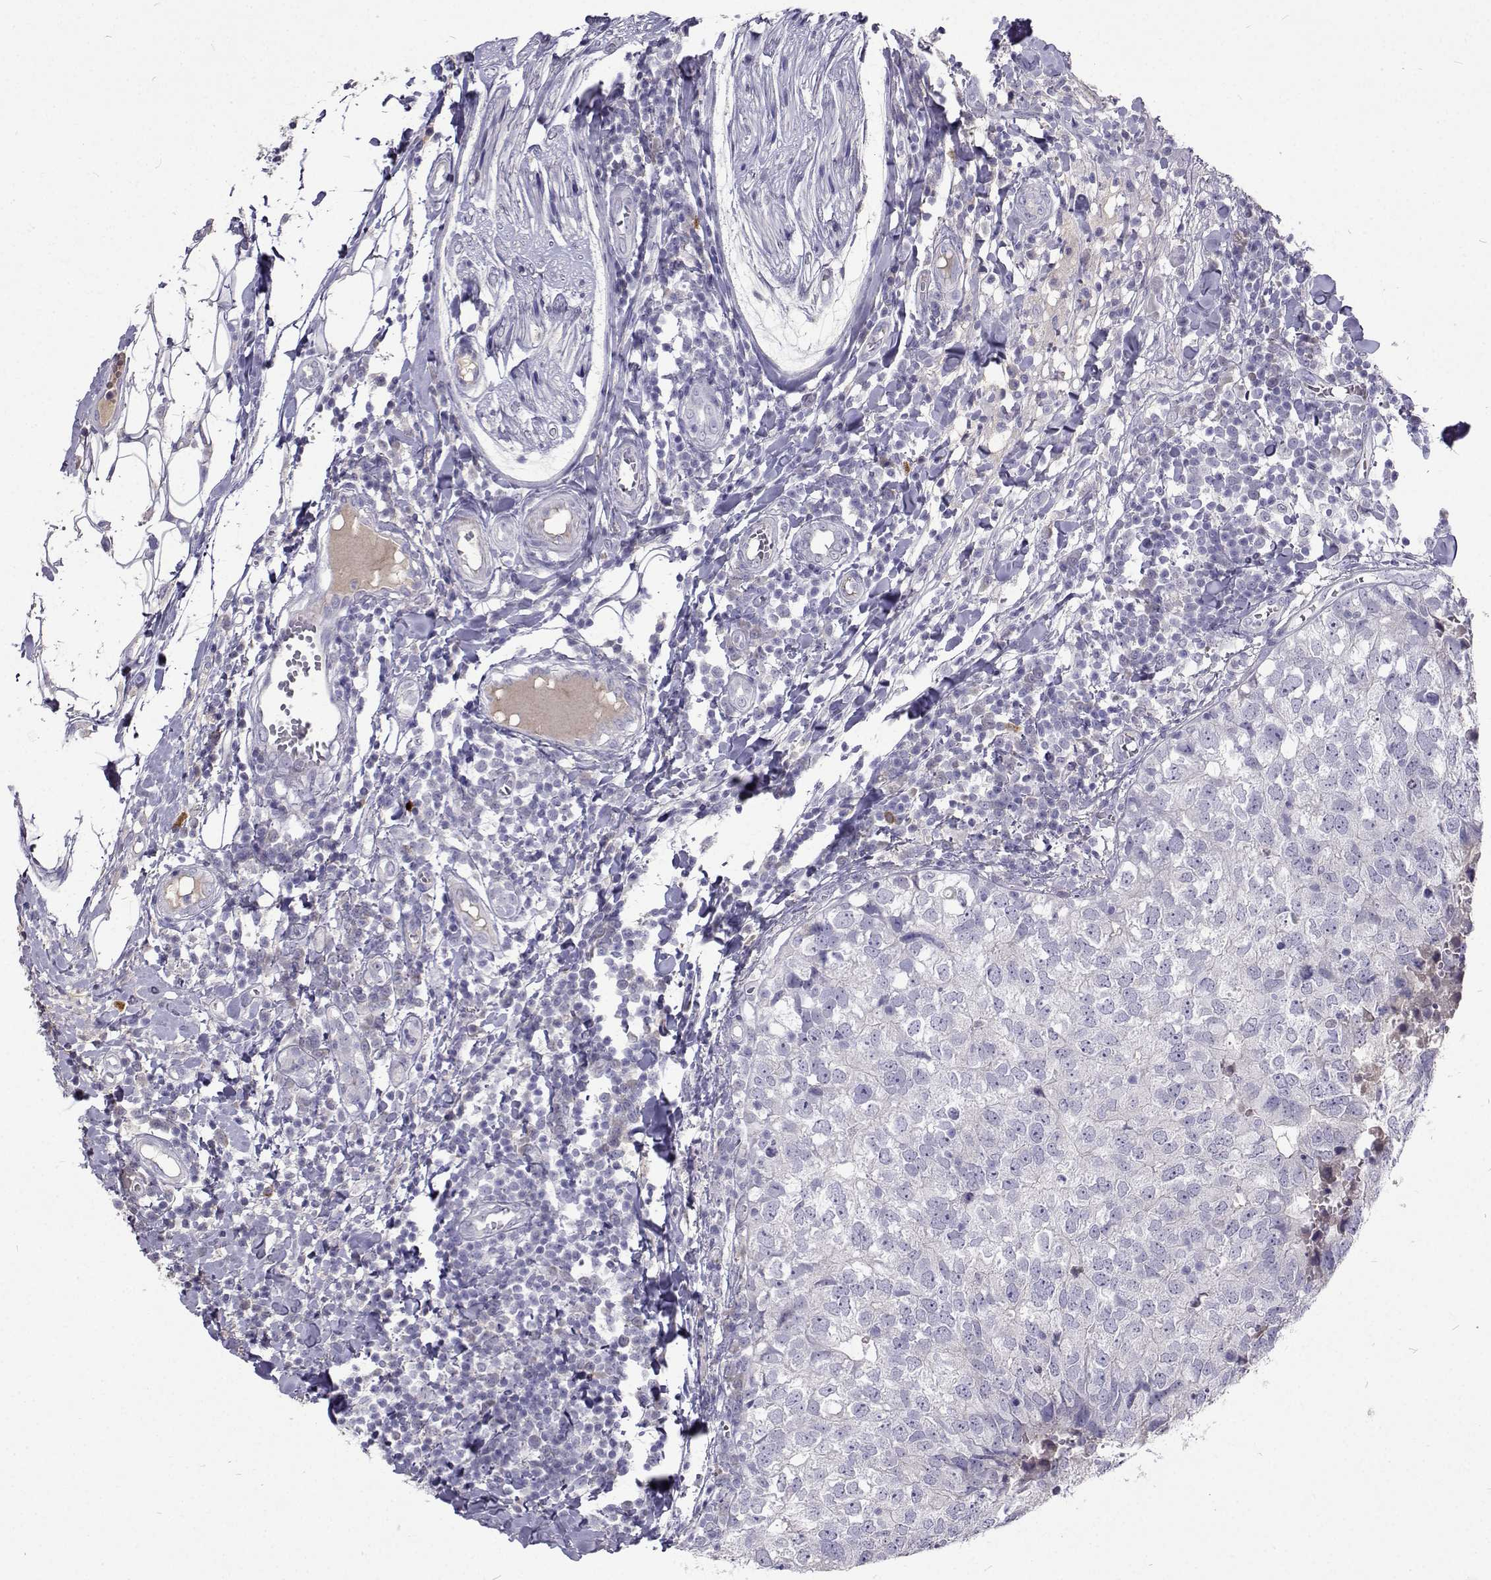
{"staining": {"intensity": "negative", "quantity": "none", "location": "none"}, "tissue": "breast cancer", "cell_type": "Tumor cells", "image_type": "cancer", "snomed": [{"axis": "morphology", "description": "Duct carcinoma"}, {"axis": "topography", "description": "Breast"}], "caption": "Immunohistochemistry of human breast intraductal carcinoma reveals no staining in tumor cells.", "gene": "CFAP44", "patient": {"sex": "female", "age": 30}}